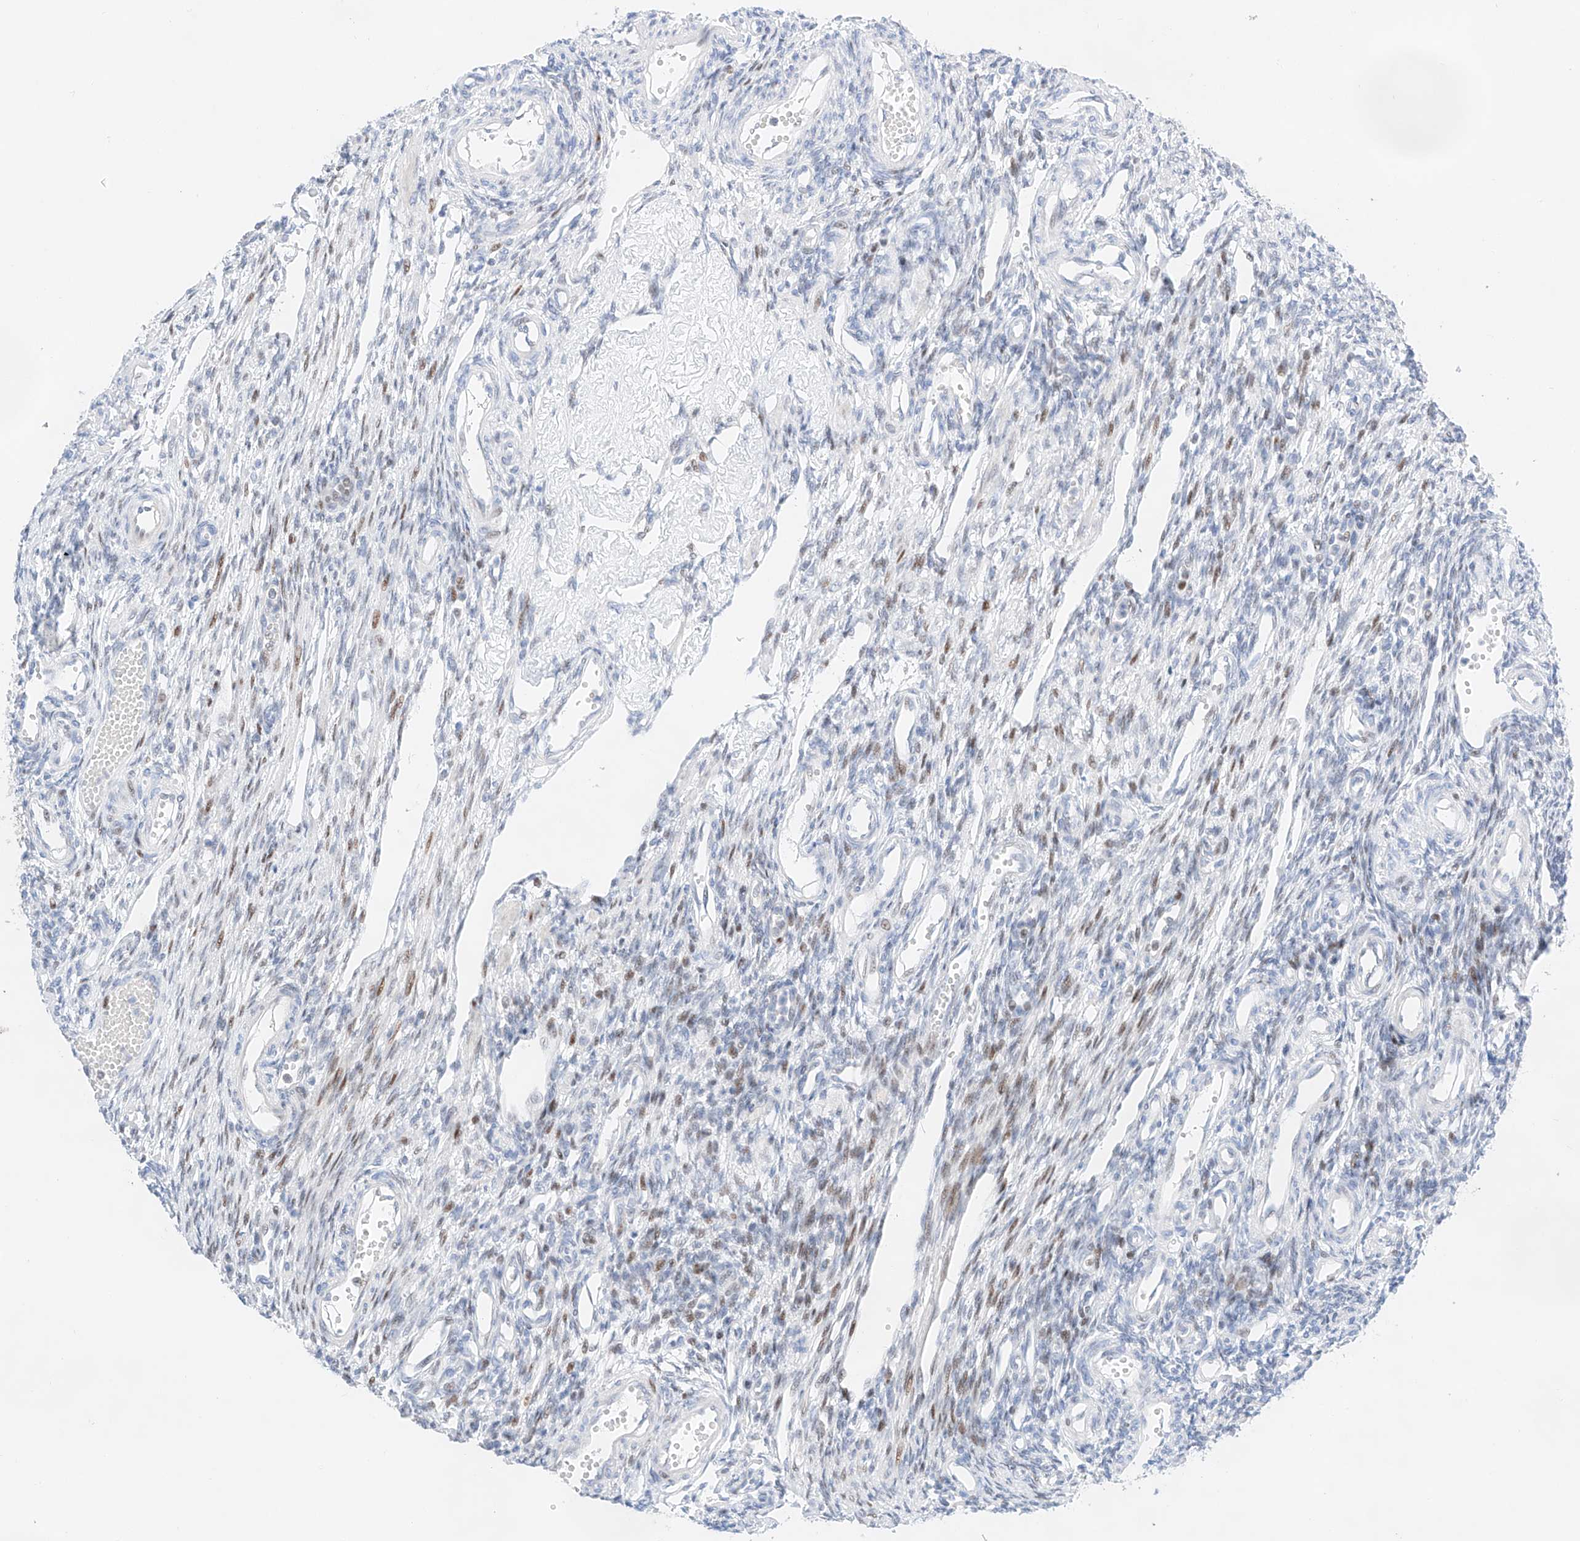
{"staining": {"intensity": "moderate", "quantity": "<25%", "location": "nuclear"}, "tissue": "ovary", "cell_type": "Ovarian stroma cells", "image_type": "normal", "snomed": [{"axis": "morphology", "description": "Normal tissue, NOS"}, {"axis": "morphology", "description": "Cyst, NOS"}, {"axis": "topography", "description": "Ovary"}], "caption": "This micrograph exhibits immunohistochemistry (IHC) staining of benign human ovary, with low moderate nuclear expression in about <25% of ovarian stroma cells.", "gene": "NT5C3B", "patient": {"sex": "female", "age": 33}}